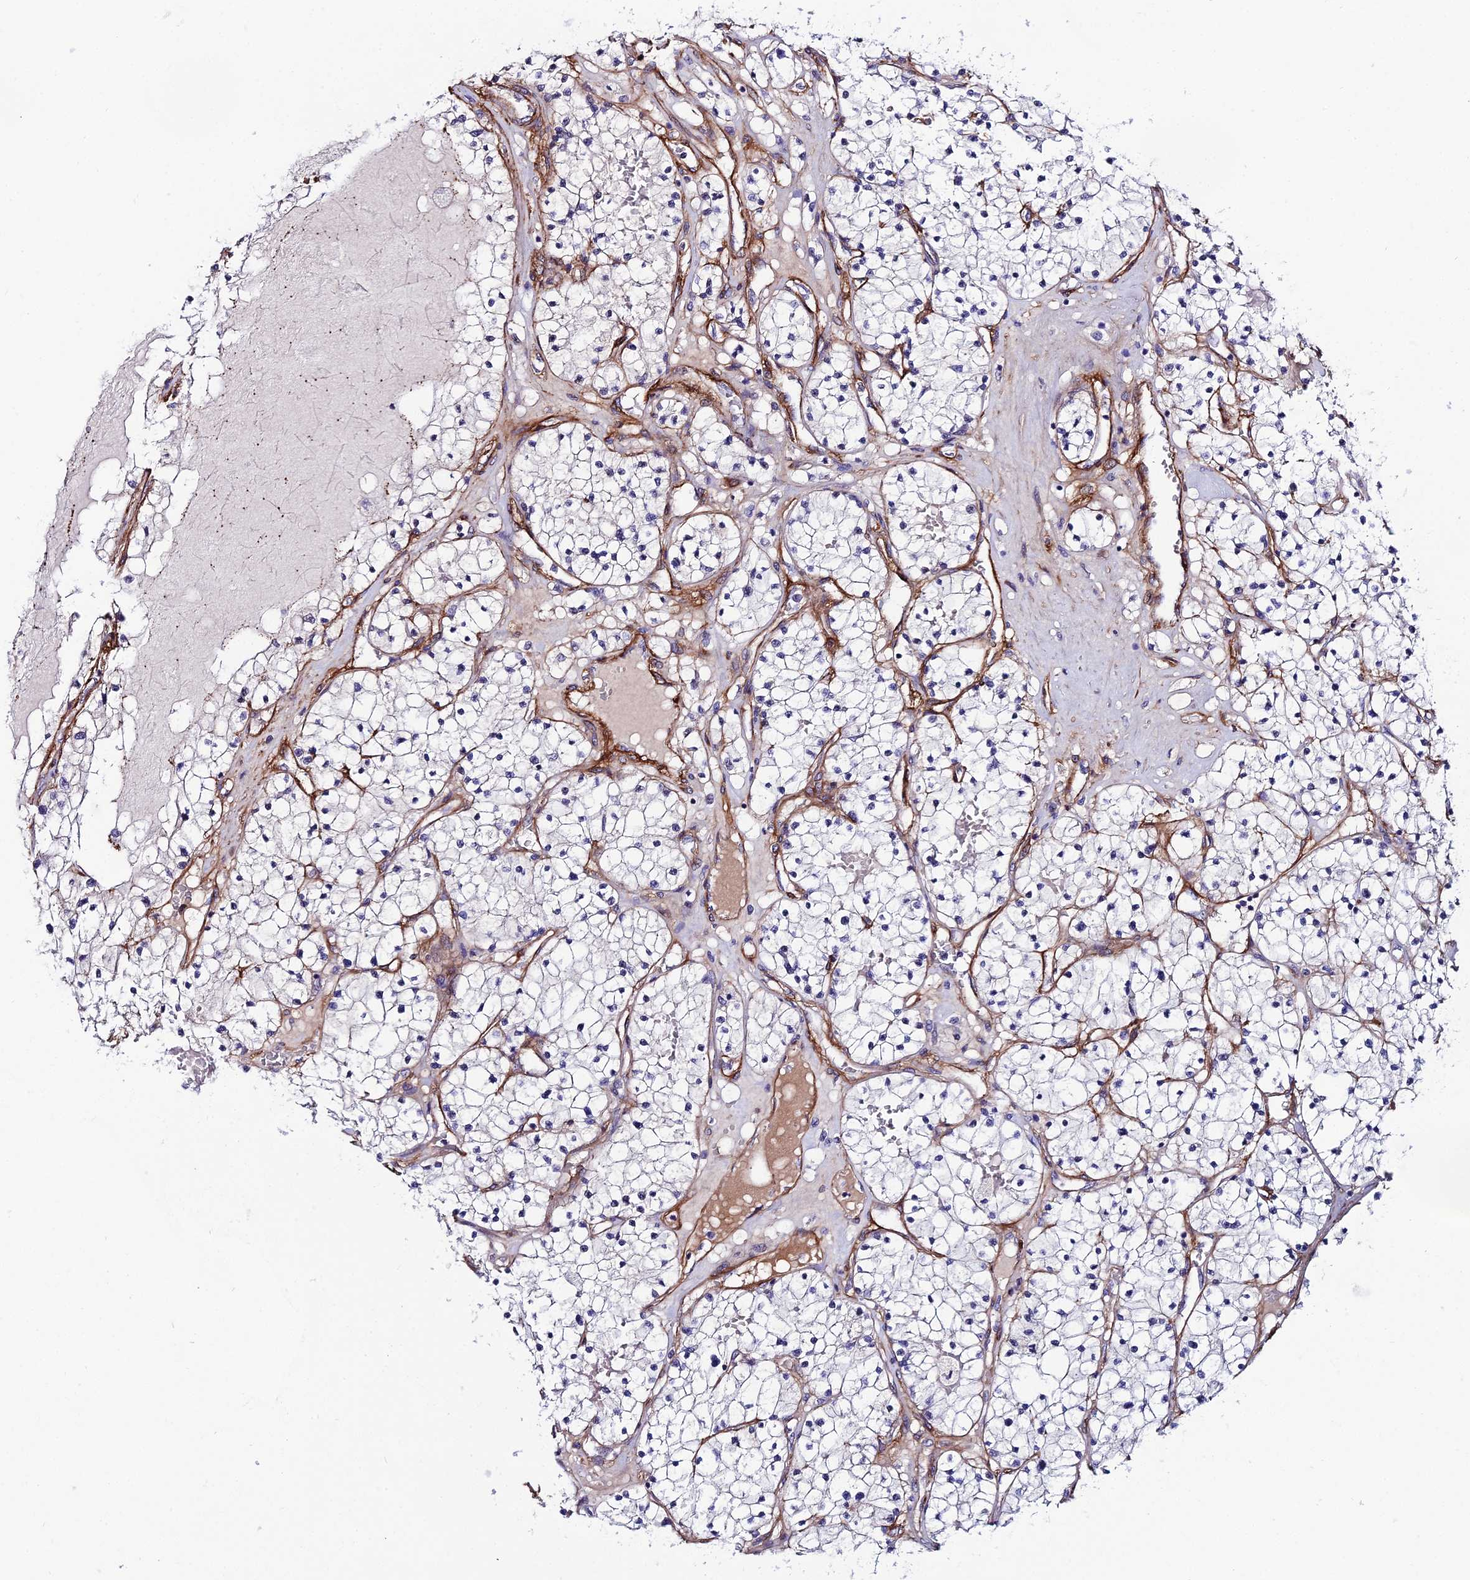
{"staining": {"intensity": "negative", "quantity": "none", "location": "none"}, "tissue": "renal cancer", "cell_type": "Tumor cells", "image_type": "cancer", "snomed": [{"axis": "morphology", "description": "Normal tissue, NOS"}, {"axis": "morphology", "description": "Adenocarcinoma, NOS"}, {"axis": "topography", "description": "Kidney"}], "caption": "Renal adenocarcinoma was stained to show a protein in brown. There is no significant positivity in tumor cells.", "gene": "SYT15", "patient": {"sex": "male", "age": 68}}